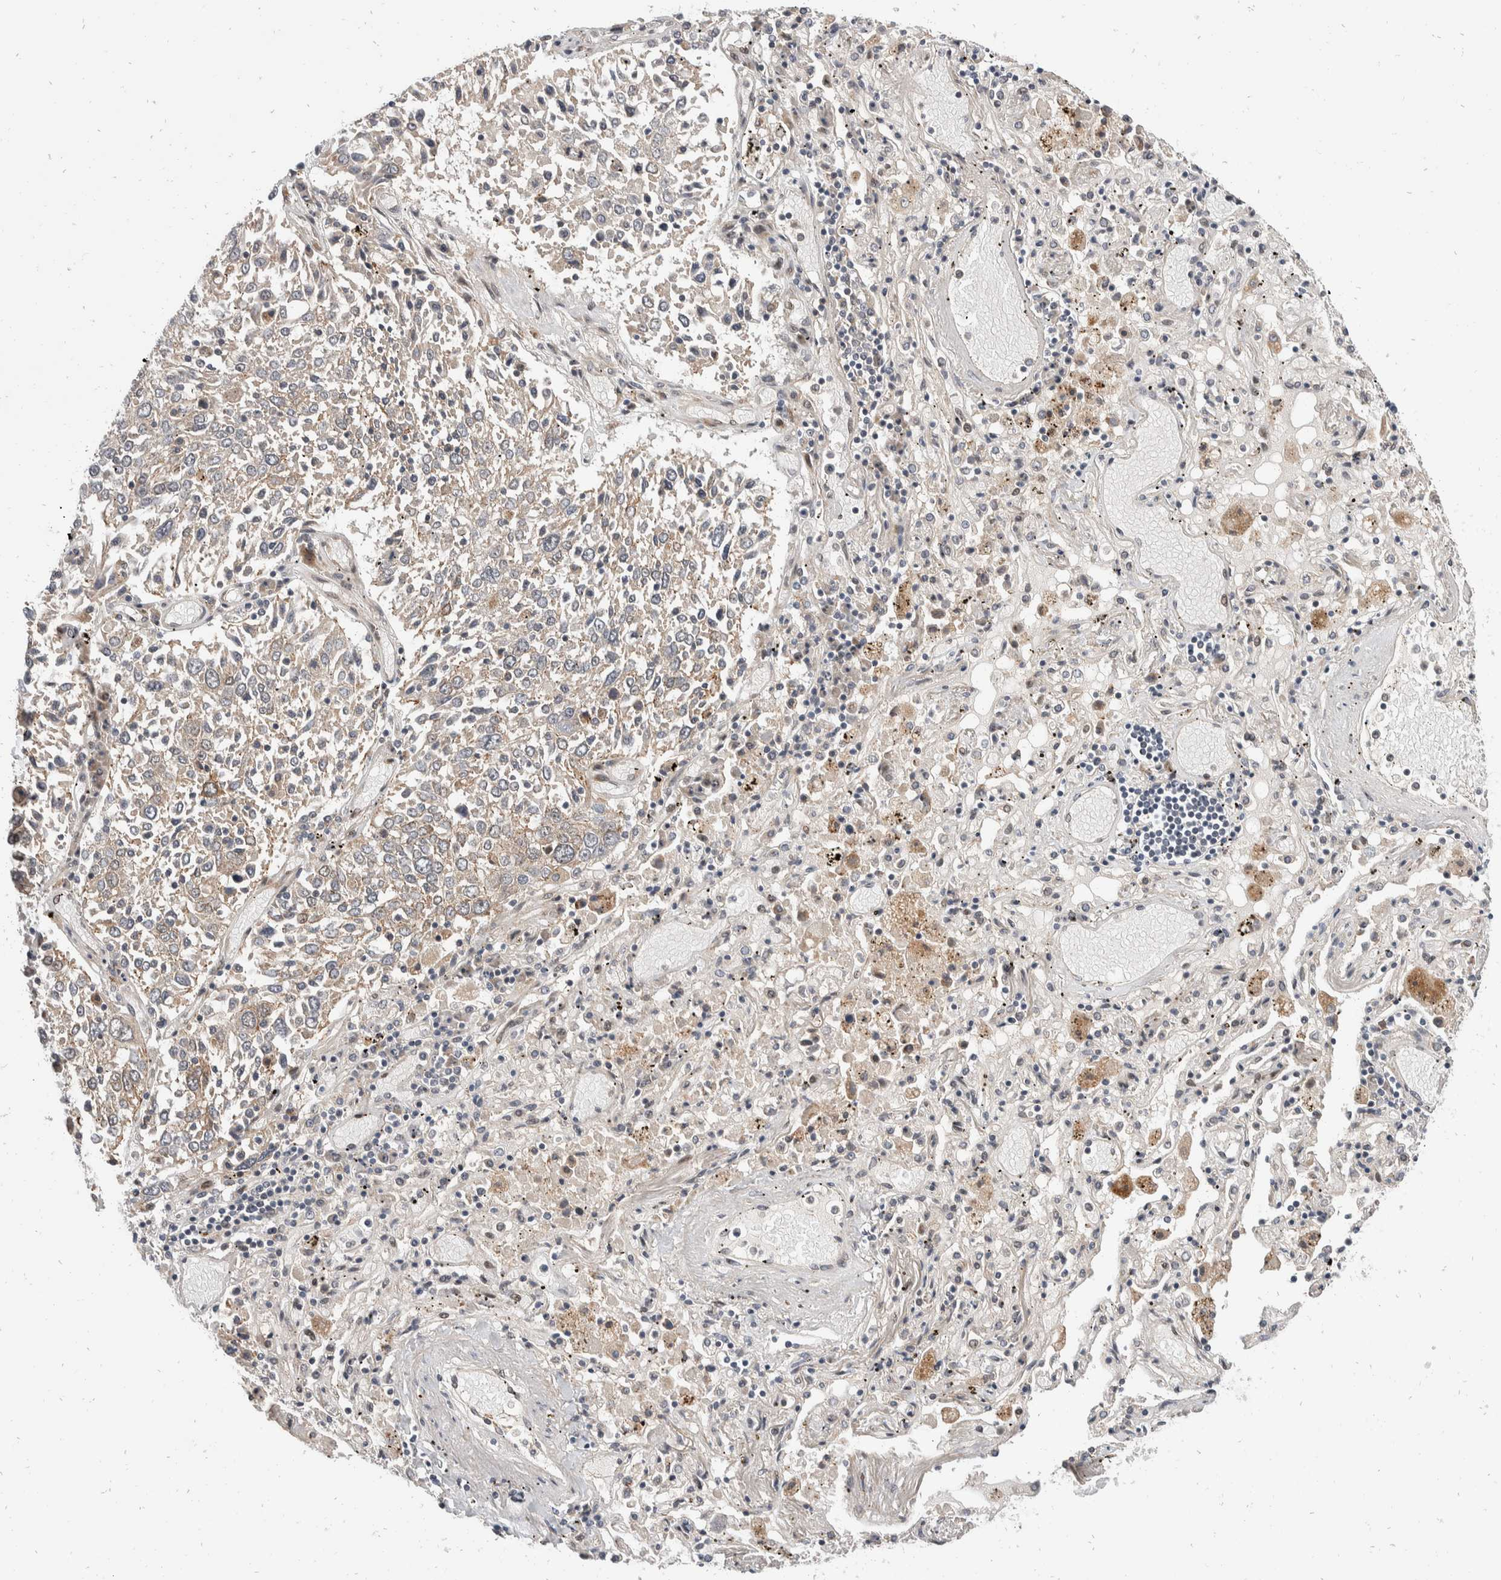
{"staining": {"intensity": "weak", "quantity": ">75%", "location": "cytoplasmic/membranous"}, "tissue": "lung cancer", "cell_type": "Tumor cells", "image_type": "cancer", "snomed": [{"axis": "morphology", "description": "Squamous cell carcinoma, NOS"}, {"axis": "topography", "description": "Lung"}], "caption": "A photomicrograph of human lung cancer (squamous cell carcinoma) stained for a protein displays weak cytoplasmic/membranous brown staining in tumor cells.", "gene": "ZNF703", "patient": {"sex": "male", "age": 65}}